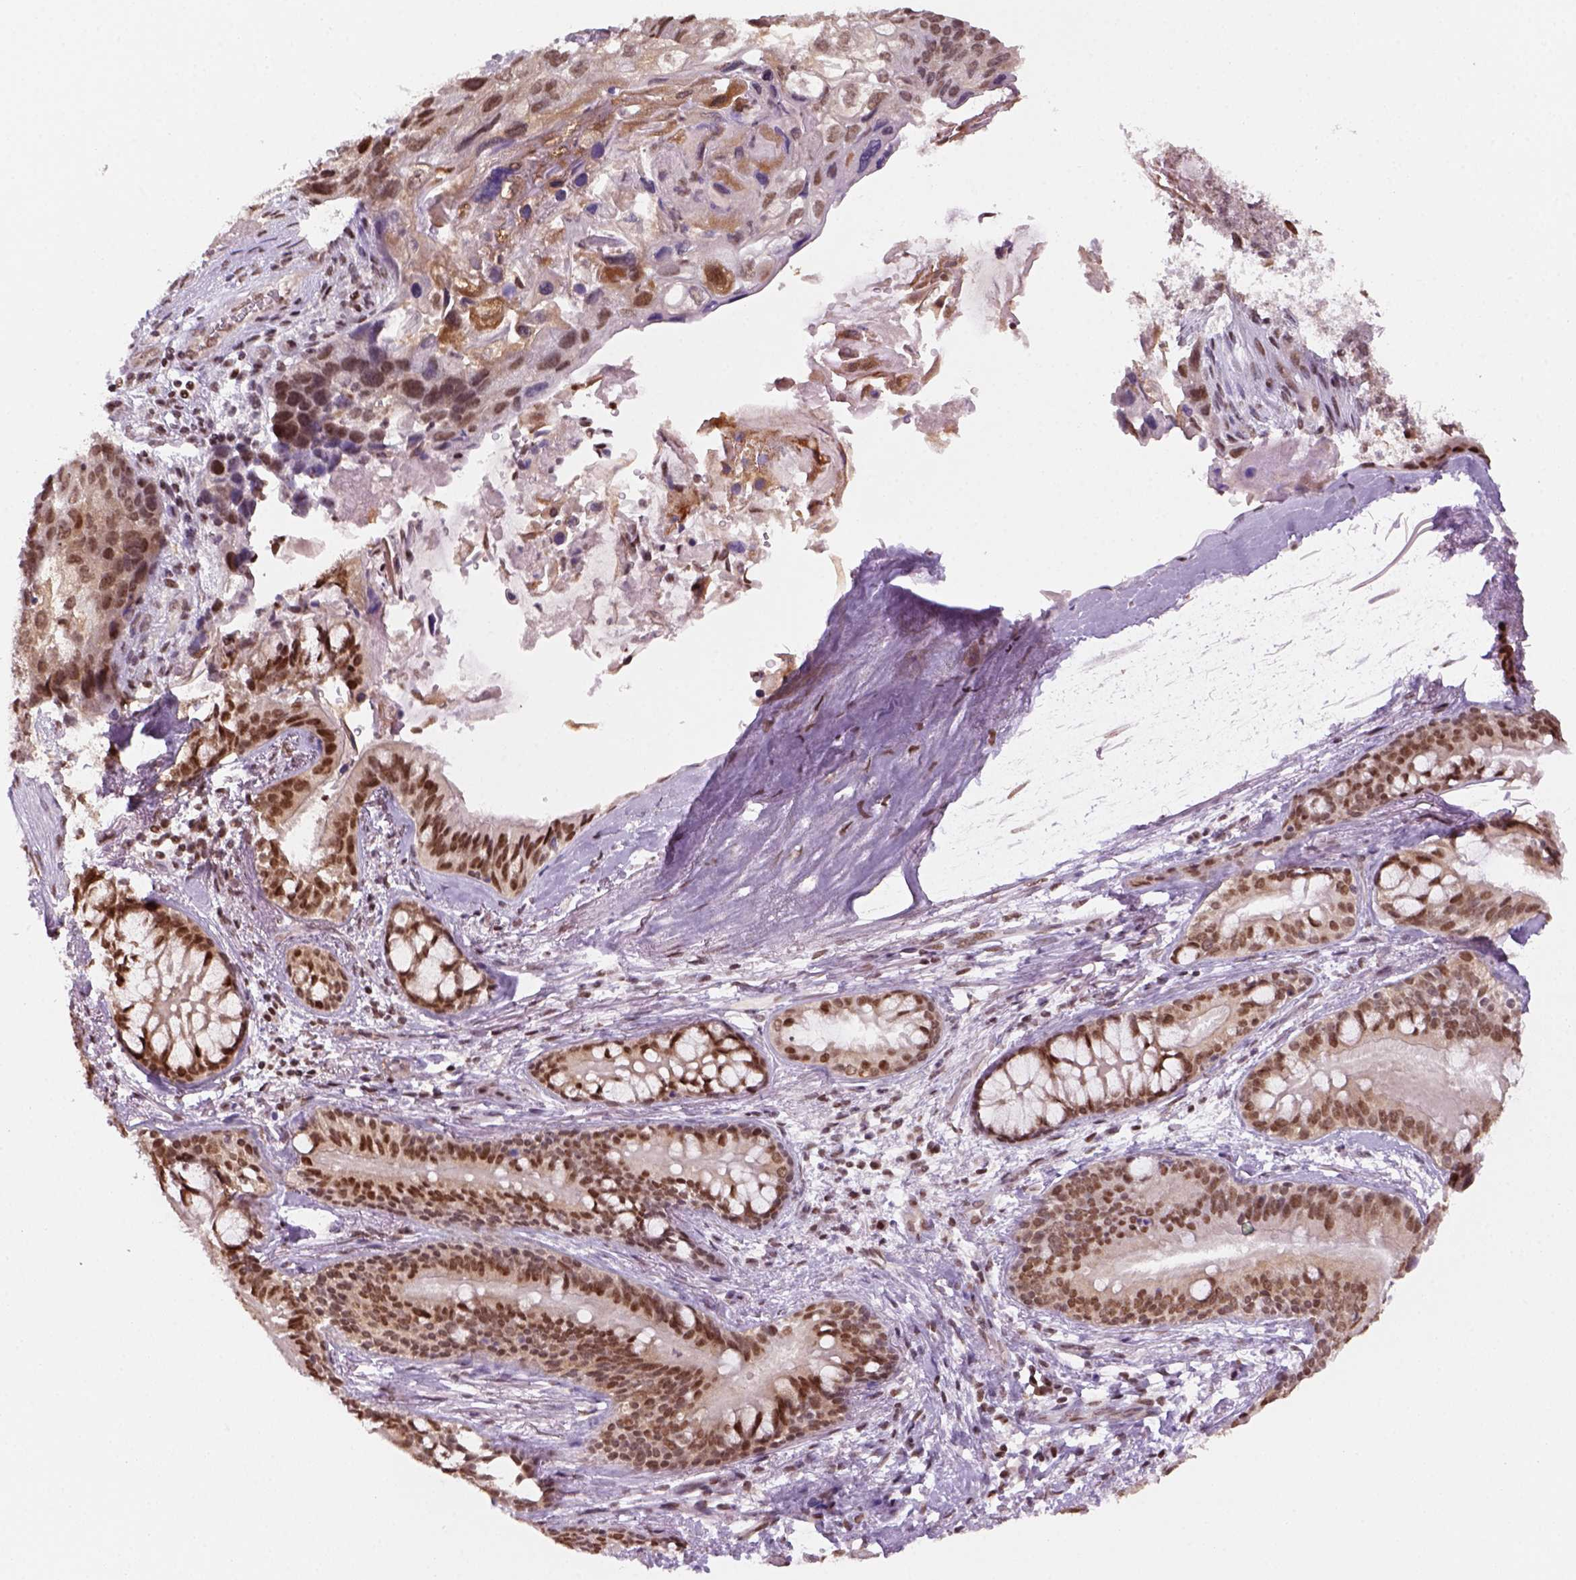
{"staining": {"intensity": "moderate", "quantity": ">75%", "location": "nuclear"}, "tissue": "lung cancer", "cell_type": "Tumor cells", "image_type": "cancer", "snomed": [{"axis": "morphology", "description": "Squamous cell carcinoma, NOS"}, {"axis": "topography", "description": "Lung"}], "caption": "Brown immunohistochemical staining in squamous cell carcinoma (lung) reveals moderate nuclear positivity in approximately >75% of tumor cells.", "gene": "GOT1", "patient": {"sex": "male", "age": 69}}